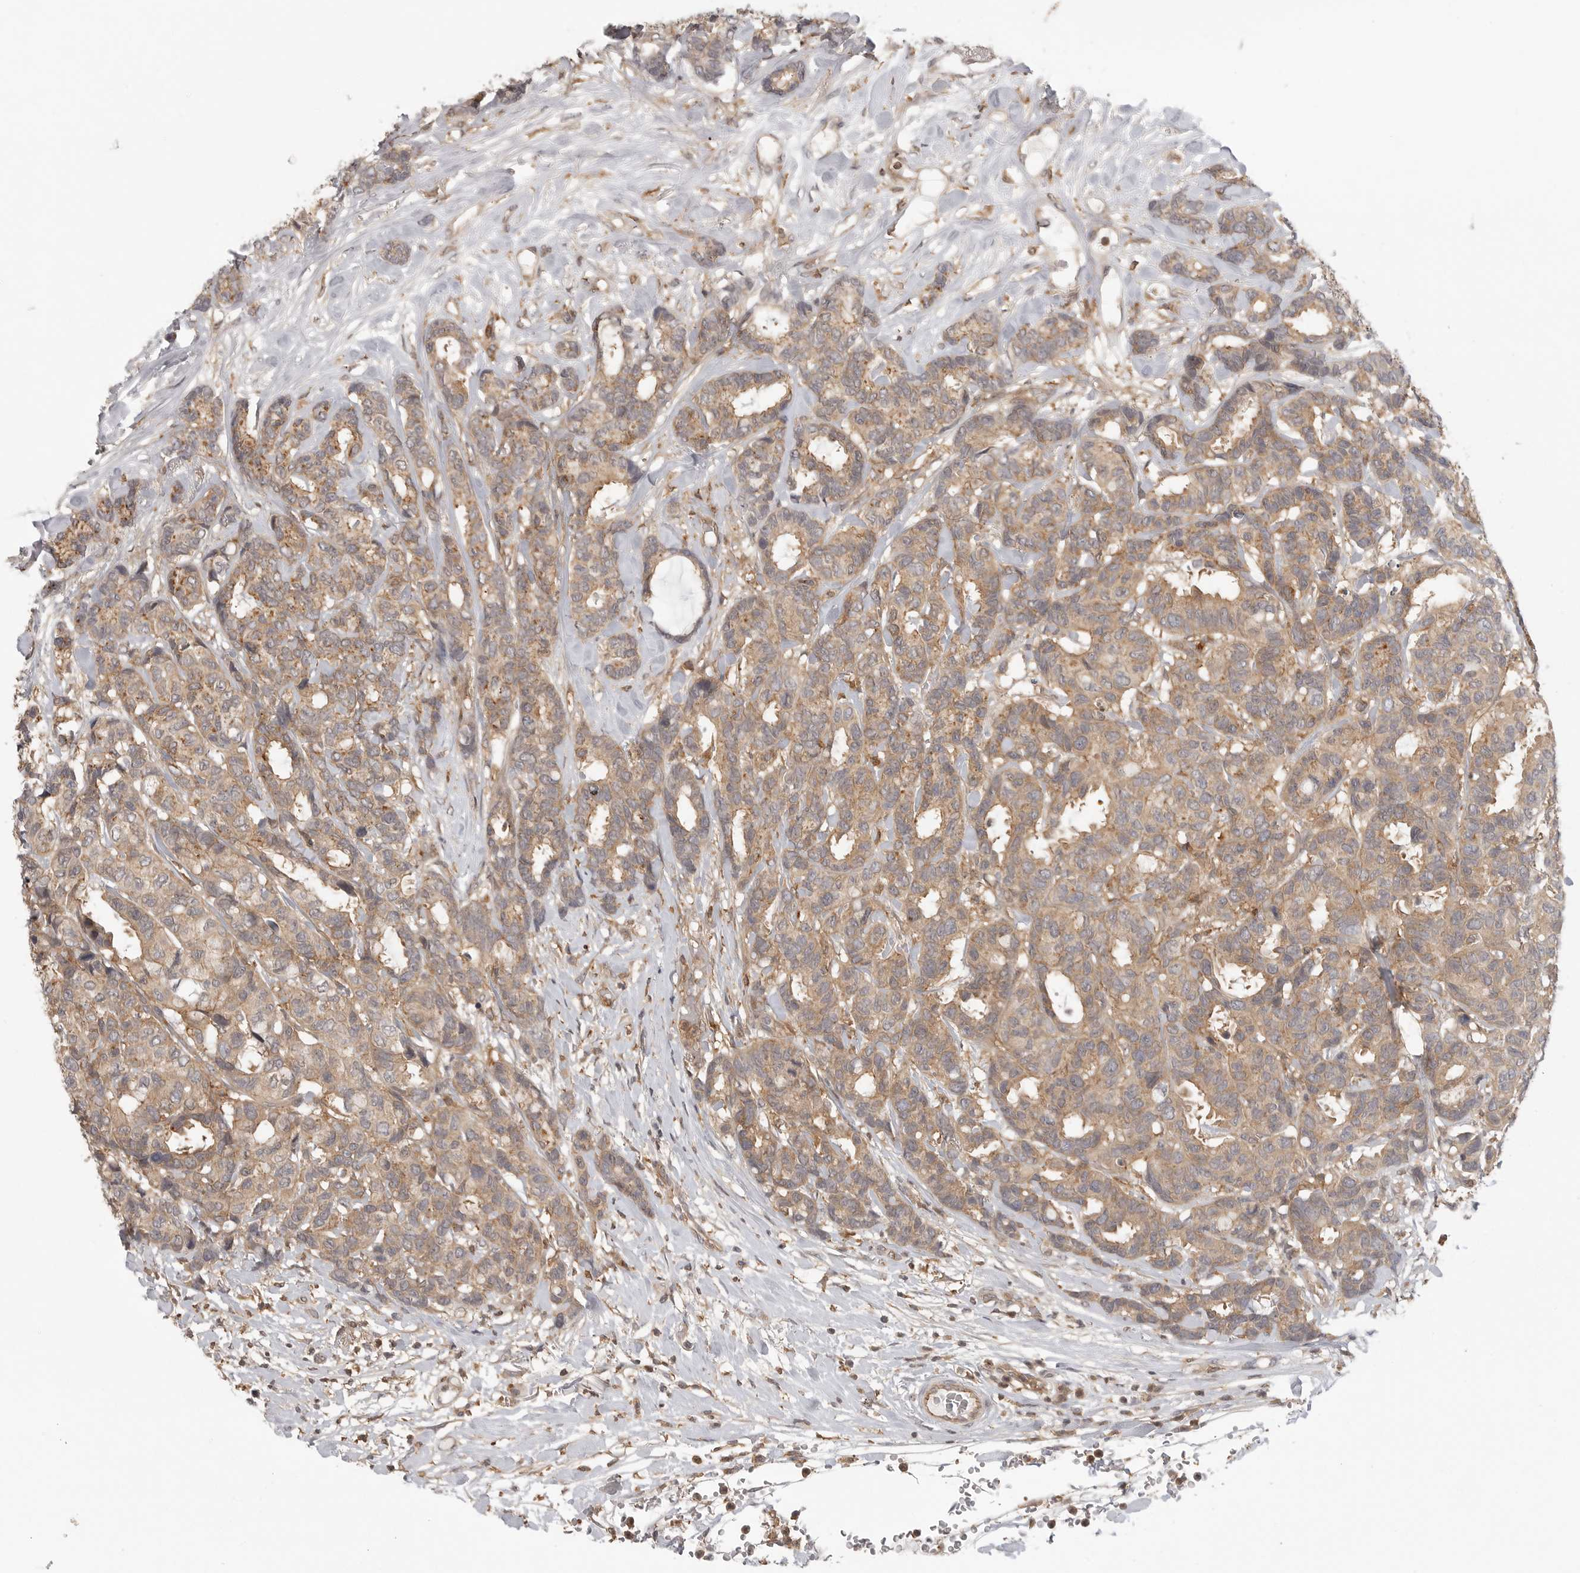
{"staining": {"intensity": "moderate", "quantity": ">75%", "location": "cytoplasmic/membranous"}, "tissue": "breast cancer", "cell_type": "Tumor cells", "image_type": "cancer", "snomed": [{"axis": "morphology", "description": "Duct carcinoma"}, {"axis": "topography", "description": "Breast"}], "caption": "DAB immunohistochemical staining of human breast infiltrating ductal carcinoma displays moderate cytoplasmic/membranous protein positivity in approximately >75% of tumor cells. (DAB IHC, brown staining for protein, blue staining for nuclei).", "gene": "DBNL", "patient": {"sex": "female", "age": 87}}